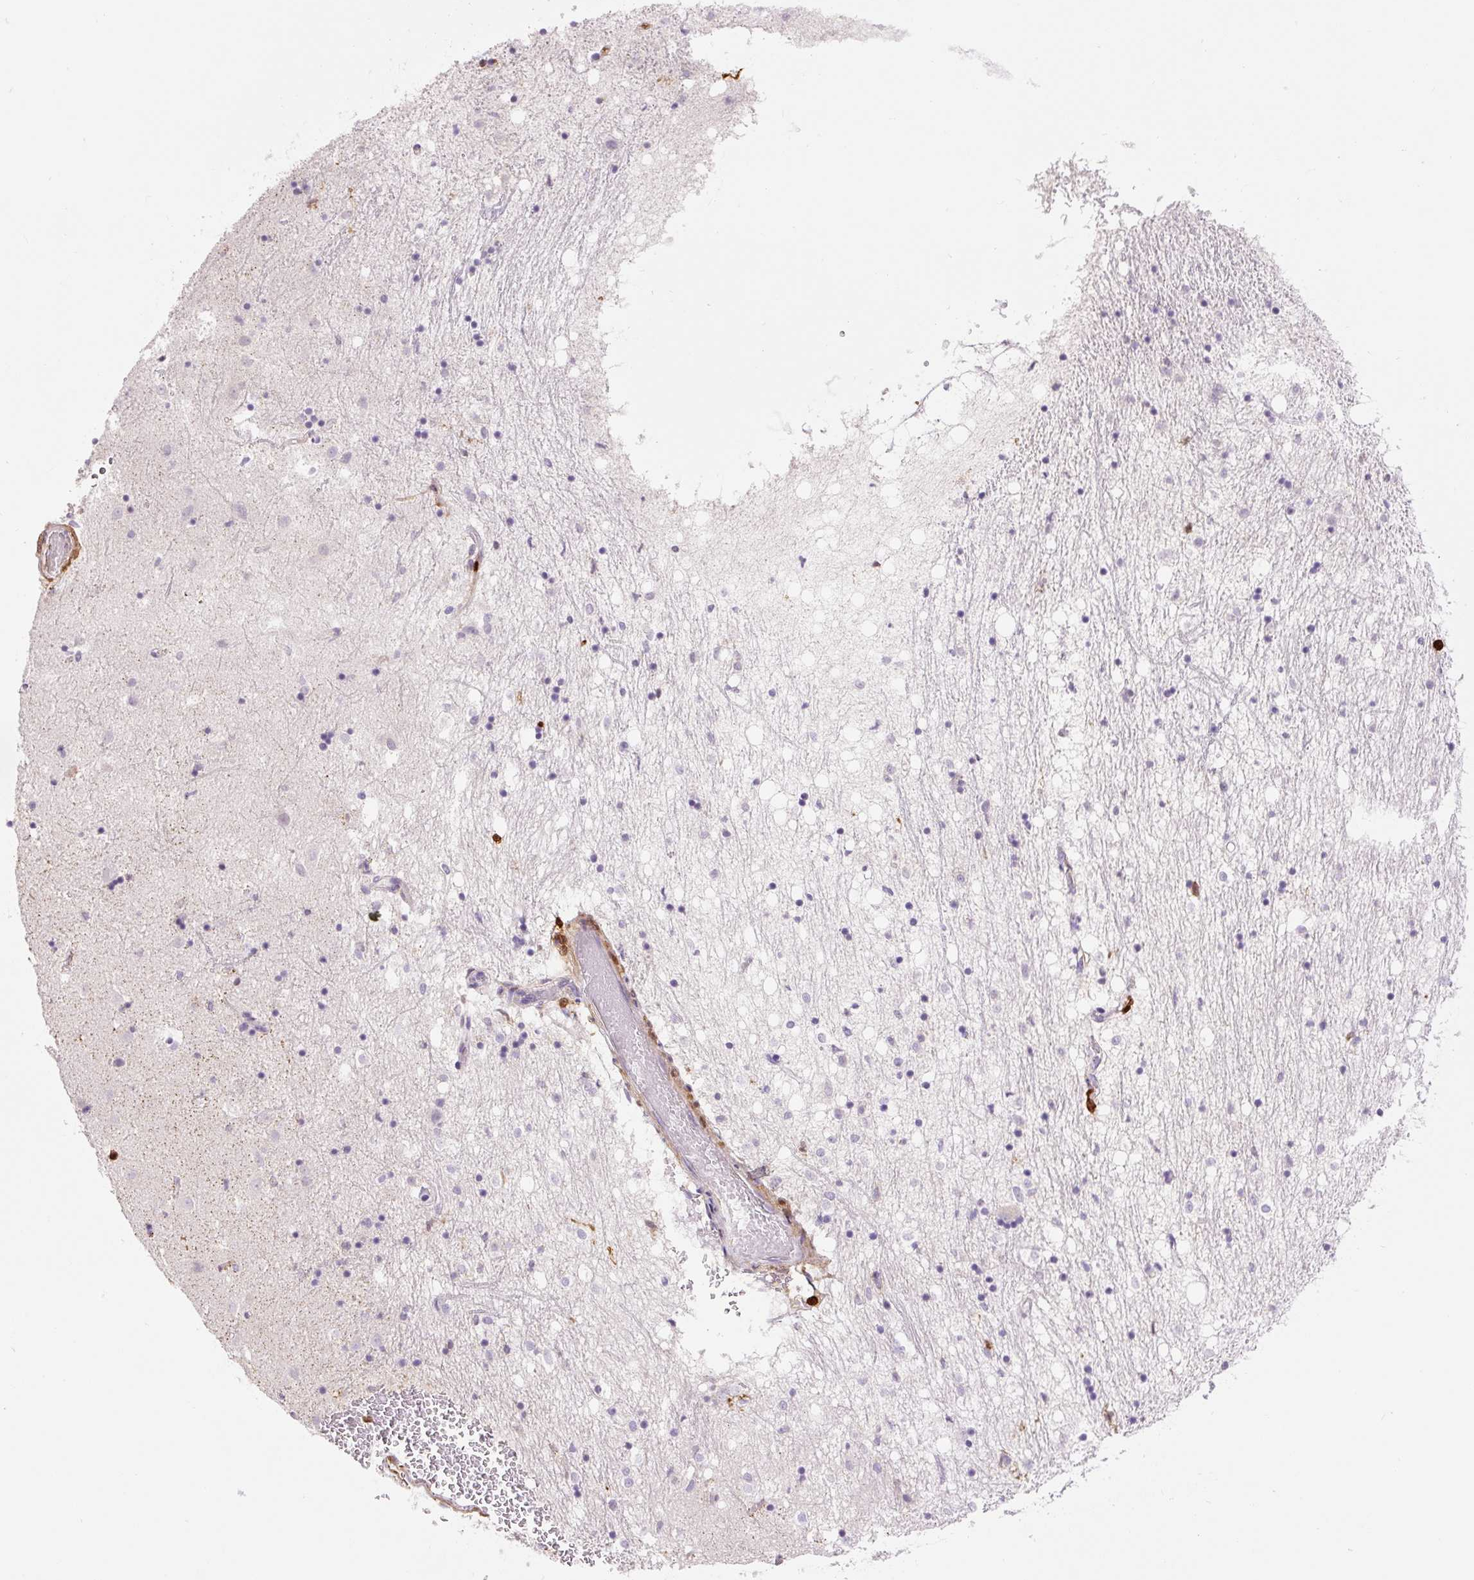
{"staining": {"intensity": "negative", "quantity": "none", "location": "none"}, "tissue": "caudate", "cell_type": "Glial cells", "image_type": "normal", "snomed": [{"axis": "morphology", "description": "Normal tissue, NOS"}, {"axis": "topography", "description": "Lateral ventricle wall"}], "caption": "High magnification brightfield microscopy of normal caudate stained with DAB (brown) and counterstained with hematoxylin (blue): glial cells show no significant expression. (DAB (3,3'-diaminobenzidine) IHC visualized using brightfield microscopy, high magnification).", "gene": "S100A4", "patient": {"sex": "male", "age": 58}}